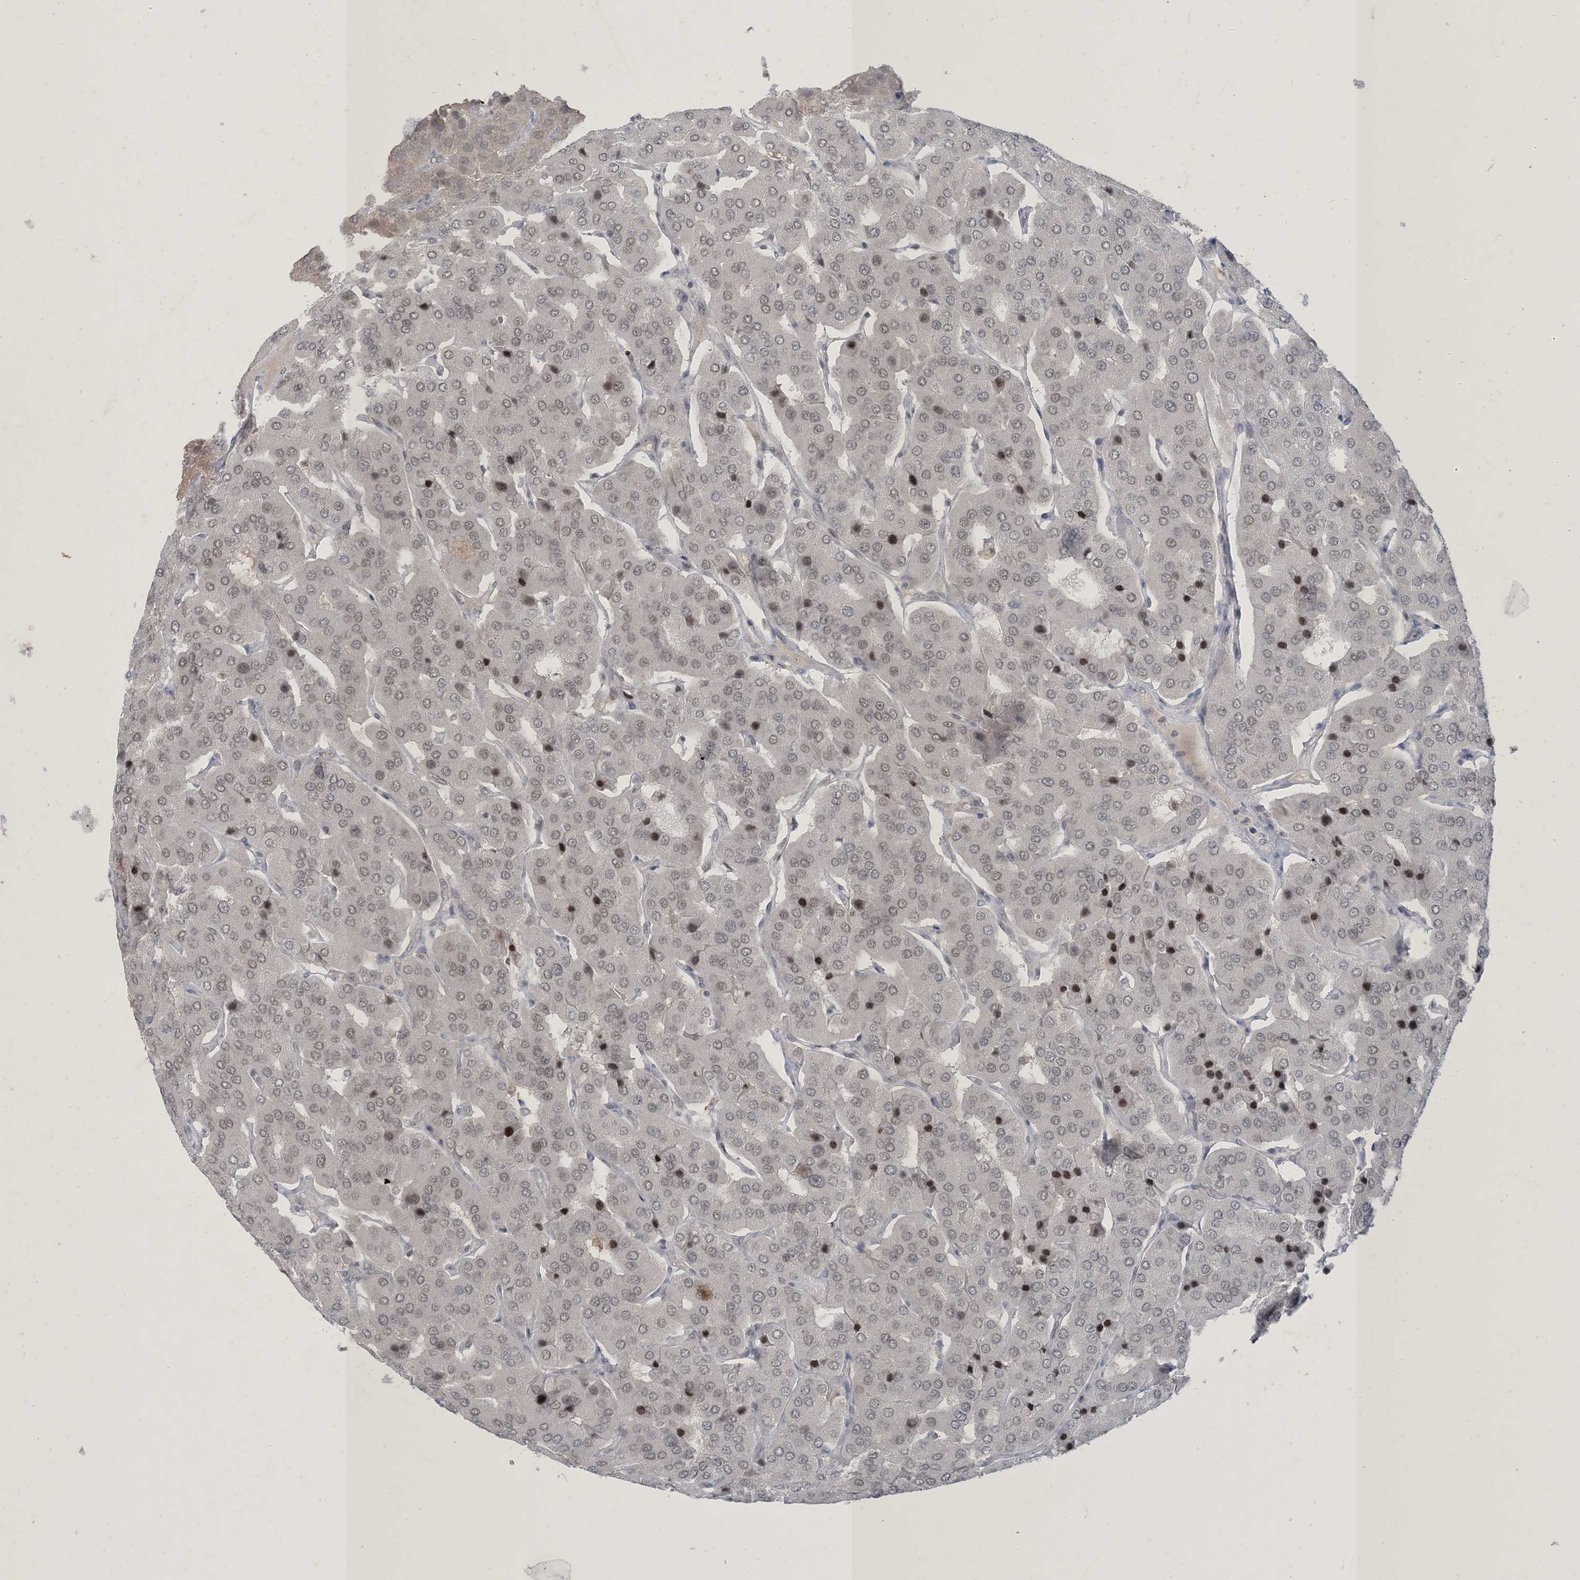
{"staining": {"intensity": "moderate", "quantity": "<25%", "location": "nuclear"}, "tissue": "parathyroid gland", "cell_type": "Glandular cells", "image_type": "normal", "snomed": [{"axis": "morphology", "description": "Normal tissue, NOS"}, {"axis": "morphology", "description": "Adenoma, NOS"}, {"axis": "topography", "description": "Parathyroid gland"}], "caption": "A low amount of moderate nuclear staining is appreciated in about <25% of glandular cells in unremarkable parathyroid gland. (Stains: DAB in brown, nuclei in blue, Microscopy: brightfield microscopy at high magnification).", "gene": "ZNF674", "patient": {"sex": "female", "age": 86}}